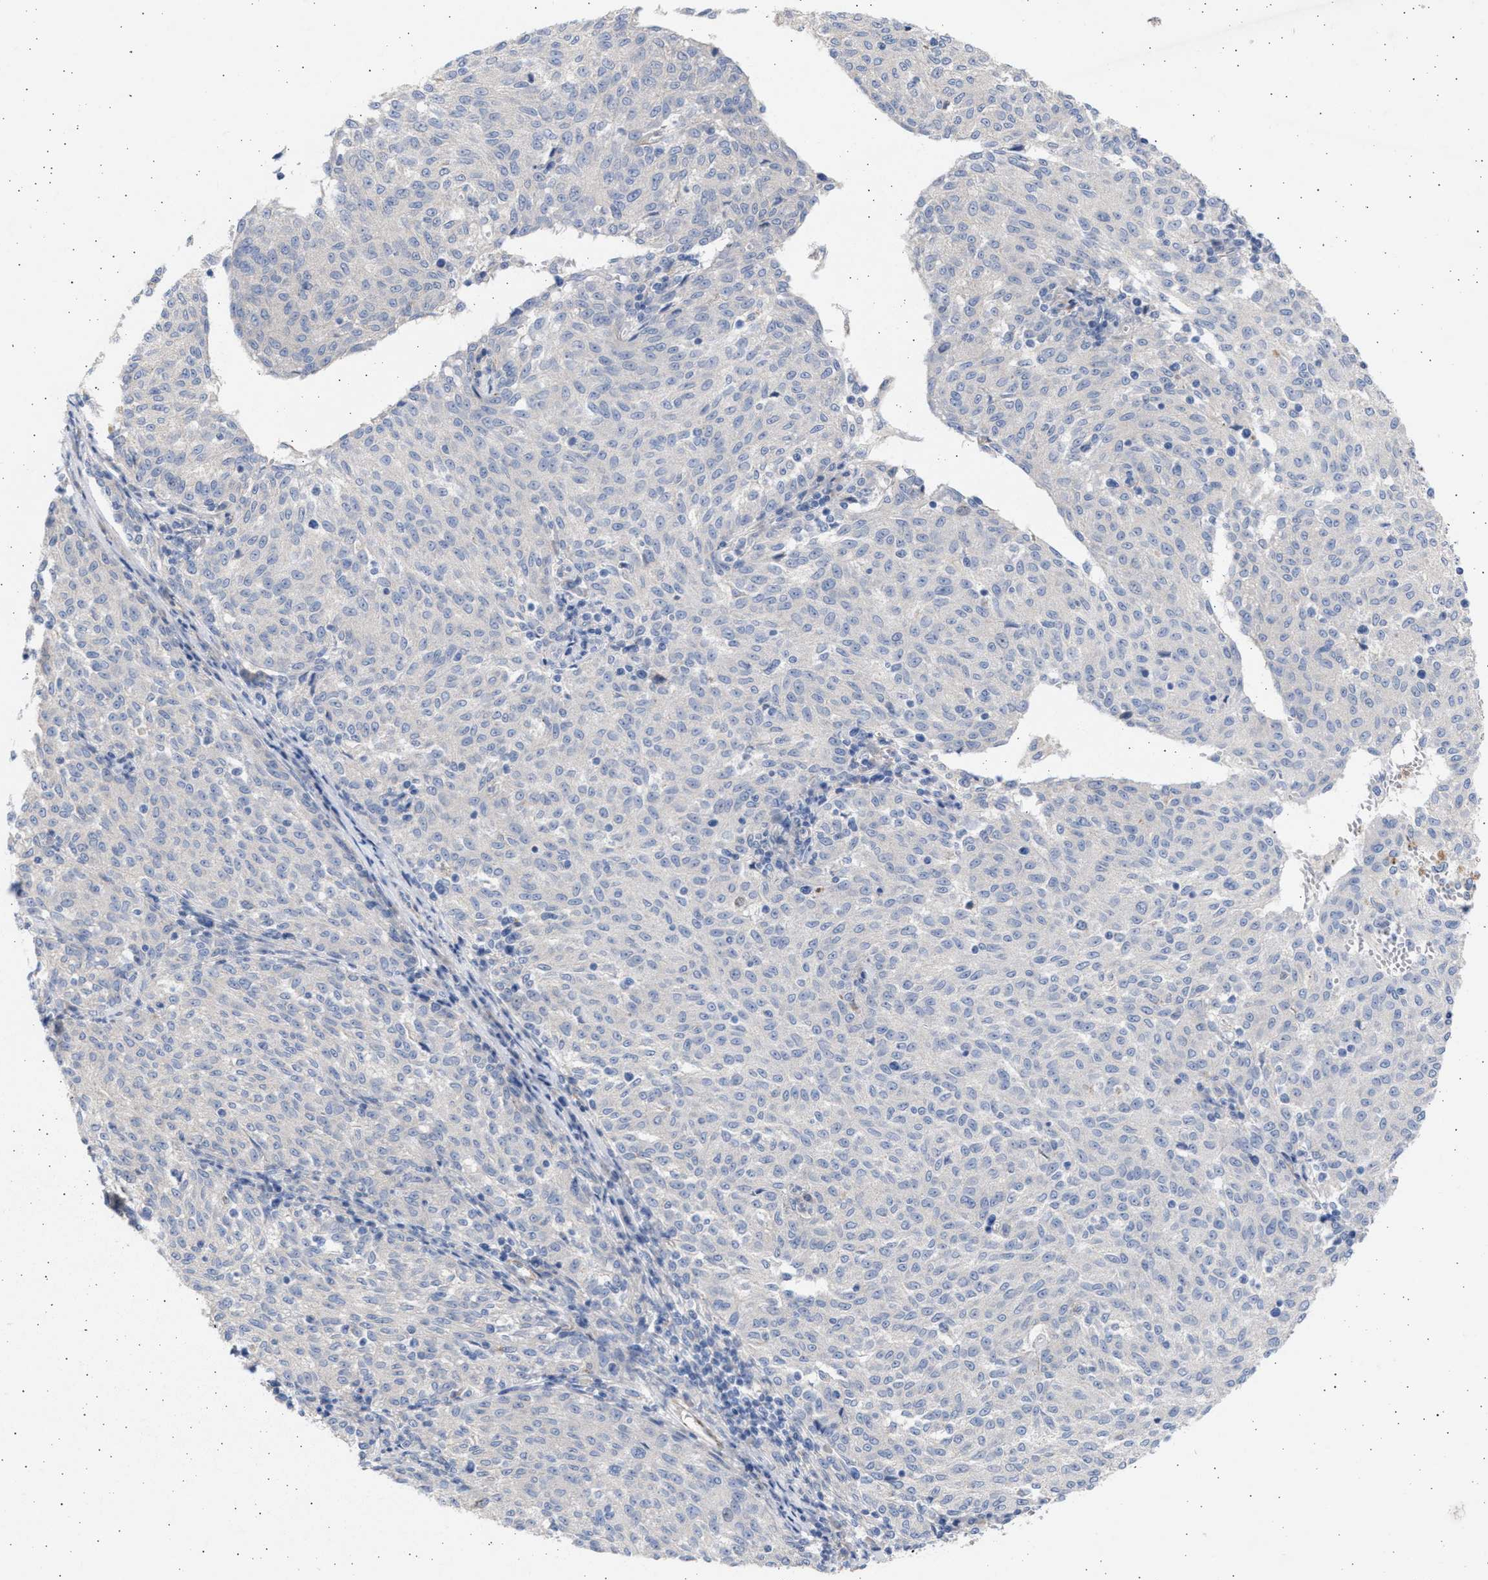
{"staining": {"intensity": "negative", "quantity": "none", "location": "none"}, "tissue": "melanoma", "cell_type": "Tumor cells", "image_type": "cancer", "snomed": [{"axis": "morphology", "description": "Malignant melanoma, NOS"}, {"axis": "topography", "description": "Skin"}], "caption": "Melanoma was stained to show a protein in brown. There is no significant positivity in tumor cells.", "gene": "NBR1", "patient": {"sex": "female", "age": 72}}